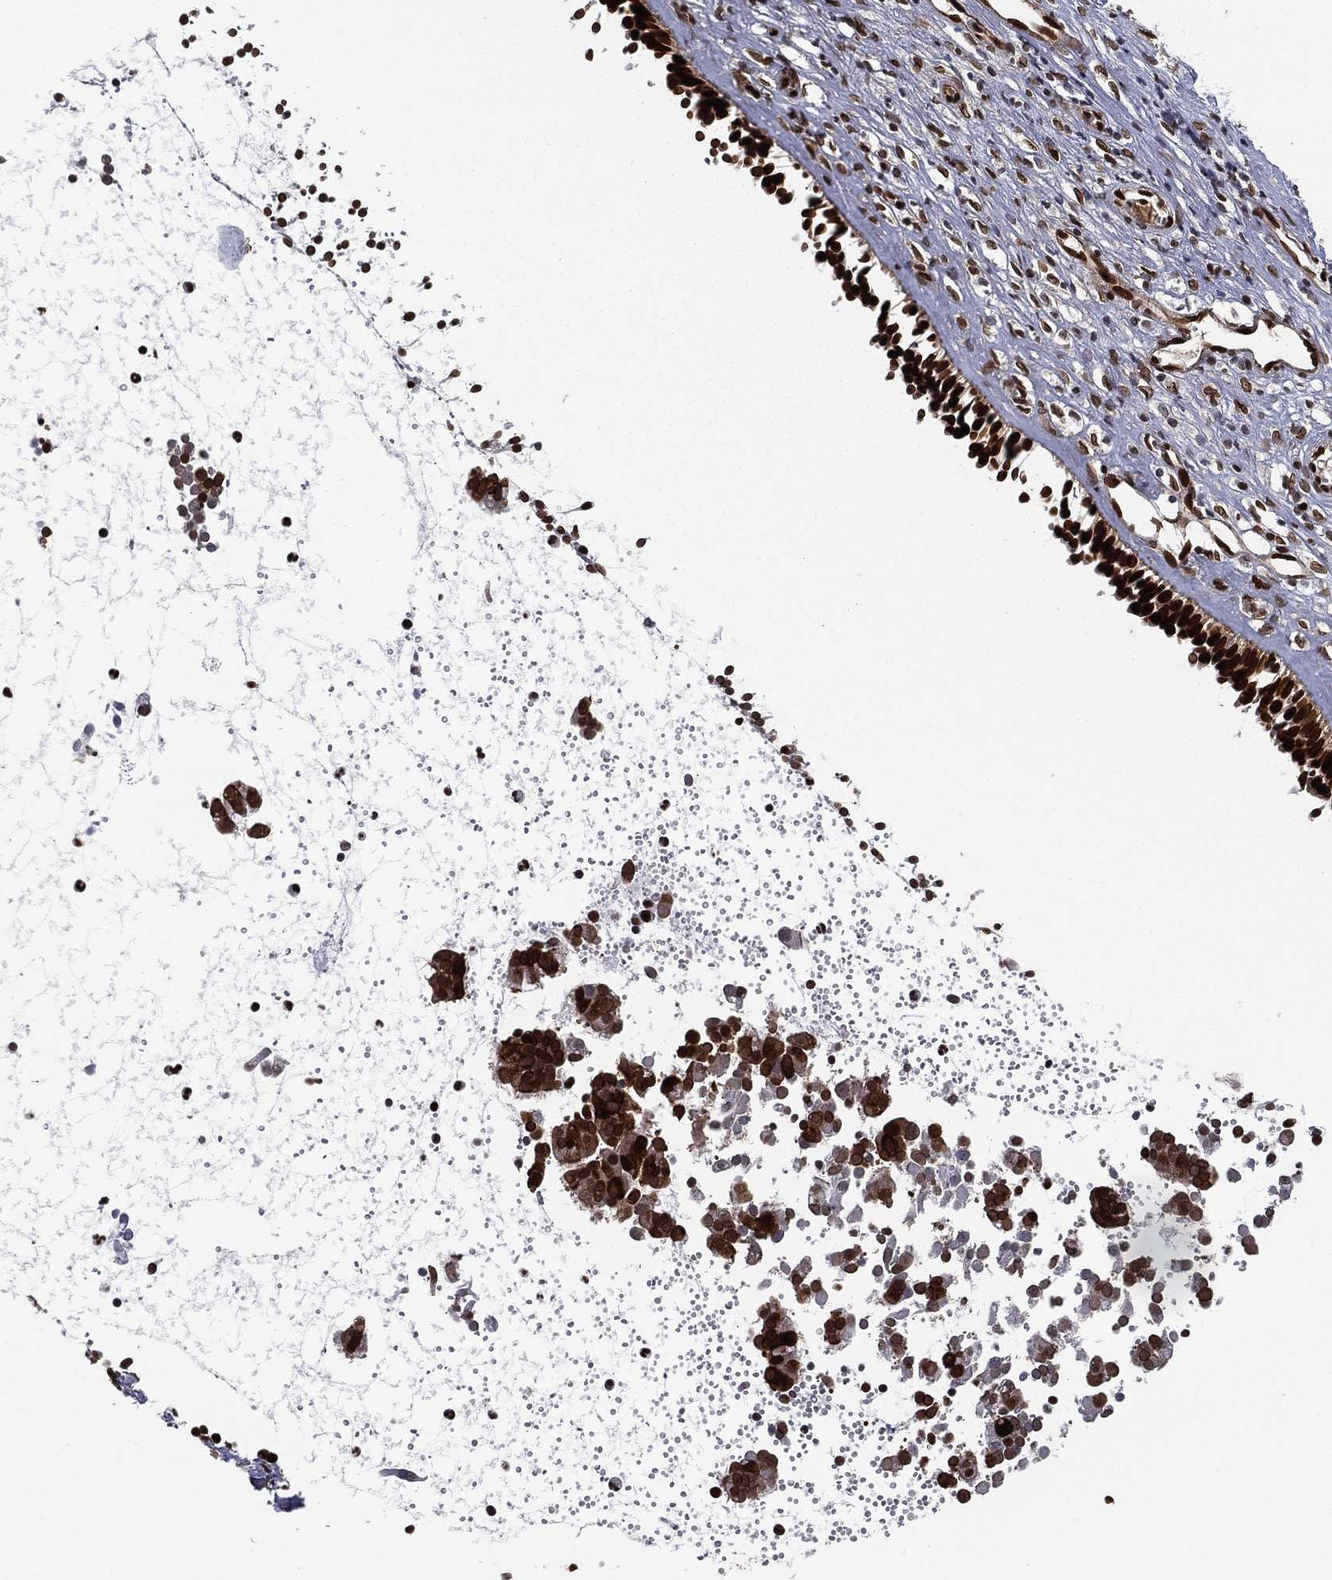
{"staining": {"intensity": "strong", "quantity": ">75%", "location": "nuclear"}, "tissue": "nasopharynx", "cell_type": "Respiratory epithelial cells", "image_type": "normal", "snomed": [{"axis": "morphology", "description": "Normal tissue, NOS"}, {"axis": "topography", "description": "Nasopharynx"}], "caption": "The micrograph reveals immunohistochemical staining of normal nasopharynx. There is strong nuclear staining is seen in about >75% of respiratory epithelial cells. The staining is performed using DAB brown chromogen to label protein expression. The nuclei are counter-stained blue using hematoxylin.", "gene": "LMNB1", "patient": {"sex": "male", "age": 61}}